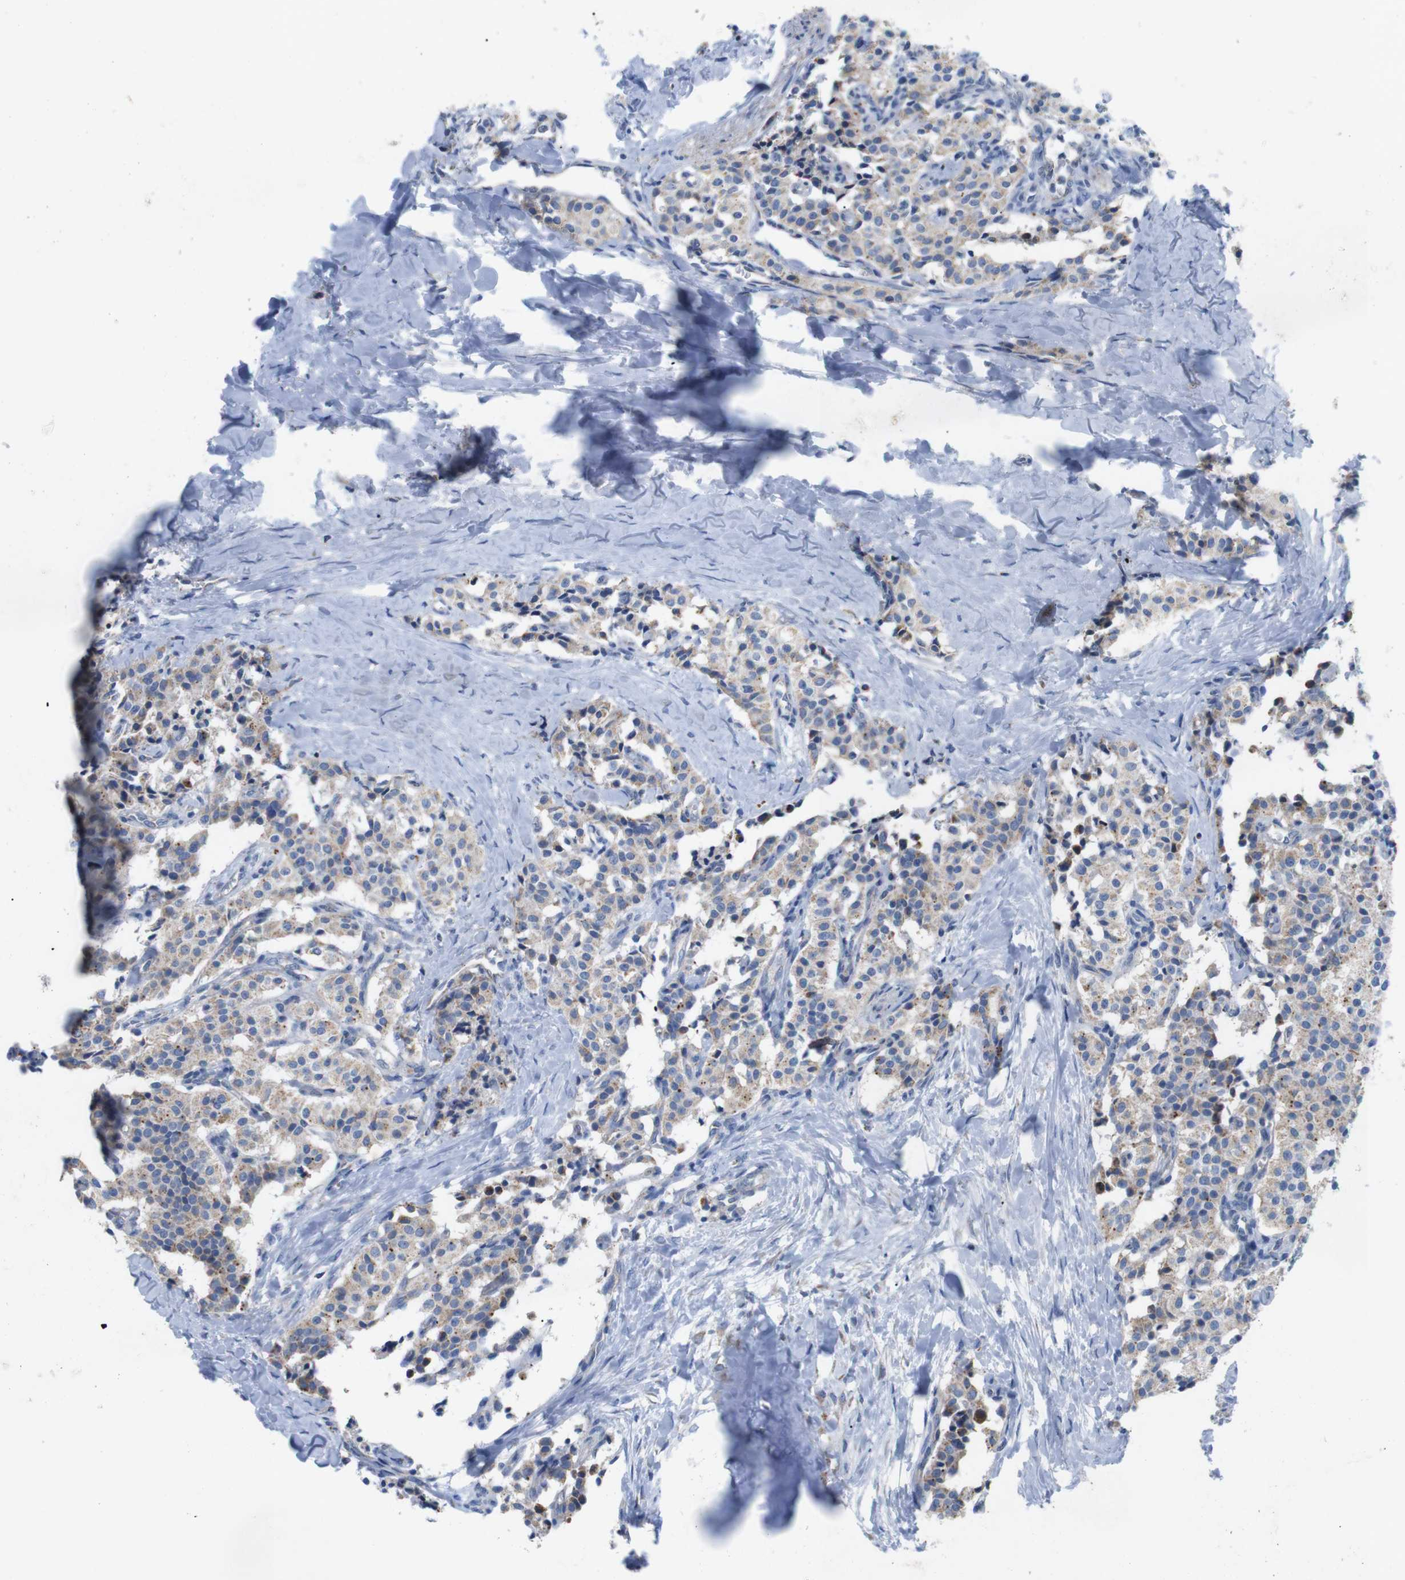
{"staining": {"intensity": "moderate", "quantity": ">75%", "location": "cytoplasmic/membranous"}, "tissue": "carcinoid", "cell_type": "Tumor cells", "image_type": "cancer", "snomed": [{"axis": "morphology", "description": "Carcinoid, malignant, NOS"}, {"axis": "topography", "description": "Lung"}], "caption": "Immunohistochemical staining of human malignant carcinoid shows medium levels of moderate cytoplasmic/membranous positivity in approximately >75% of tumor cells. Using DAB (brown) and hematoxylin (blue) stains, captured at high magnification using brightfield microscopy.", "gene": "F2RL1", "patient": {"sex": "male", "age": 30}}